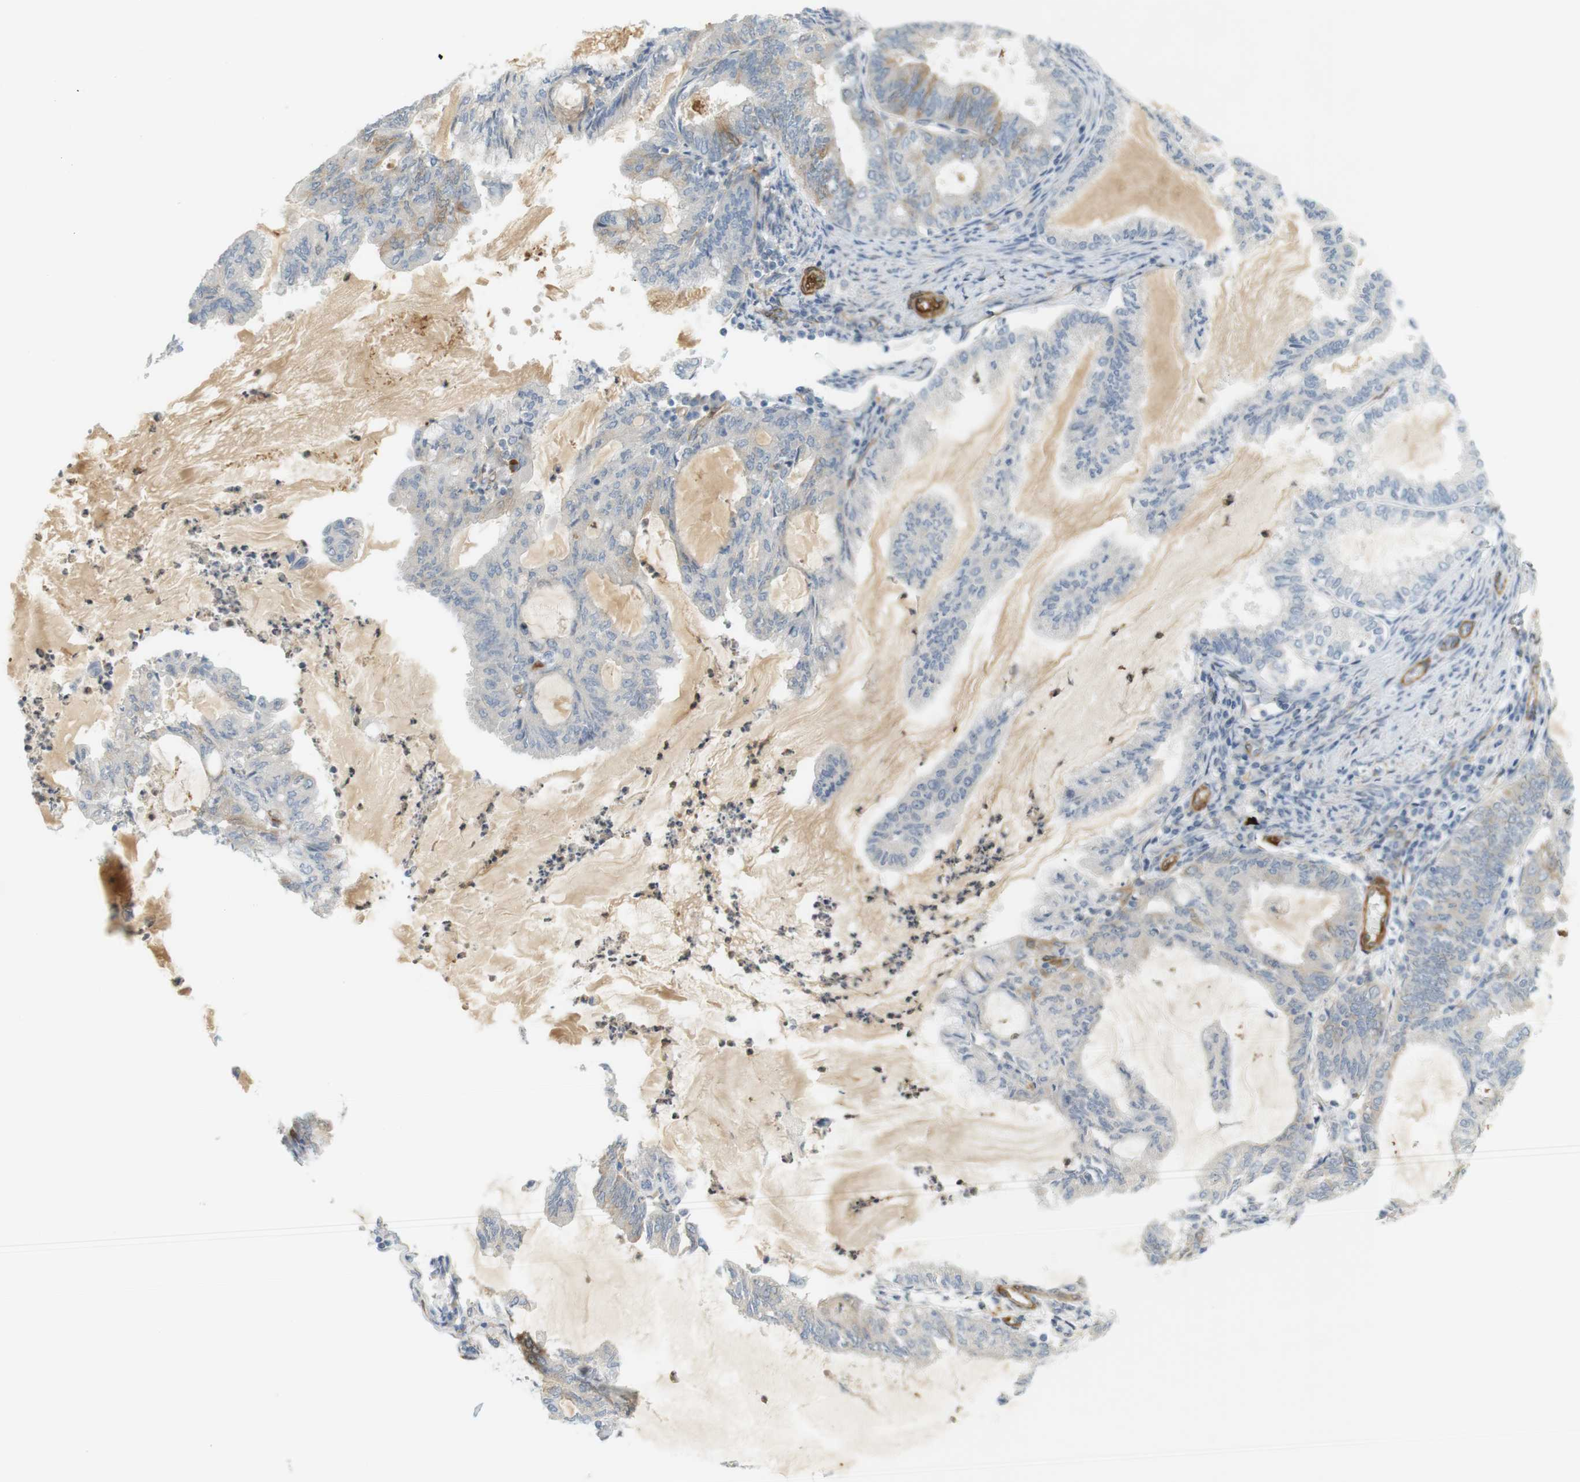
{"staining": {"intensity": "moderate", "quantity": "25%-75%", "location": "cytoplasmic/membranous"}, "tissue": "endometrial cancer", "cell_type": "Tumor cells", "image_type": "cancer", "snomed": [{"axis": "morphology", "description": "Adenocarcinoma, NOS"}, {"axis": "topography", "description": "Endometrium"}], "caption": "This image shows immunohistochemistry (IHC) staining of endometrial adenocarcinoma, with medium moderate cytoplasmic/membranous positivity in approximately 25%-75% of tumor cells.", "gene": "PDE3A", "patient": {"sex": "female", "age": 86}}